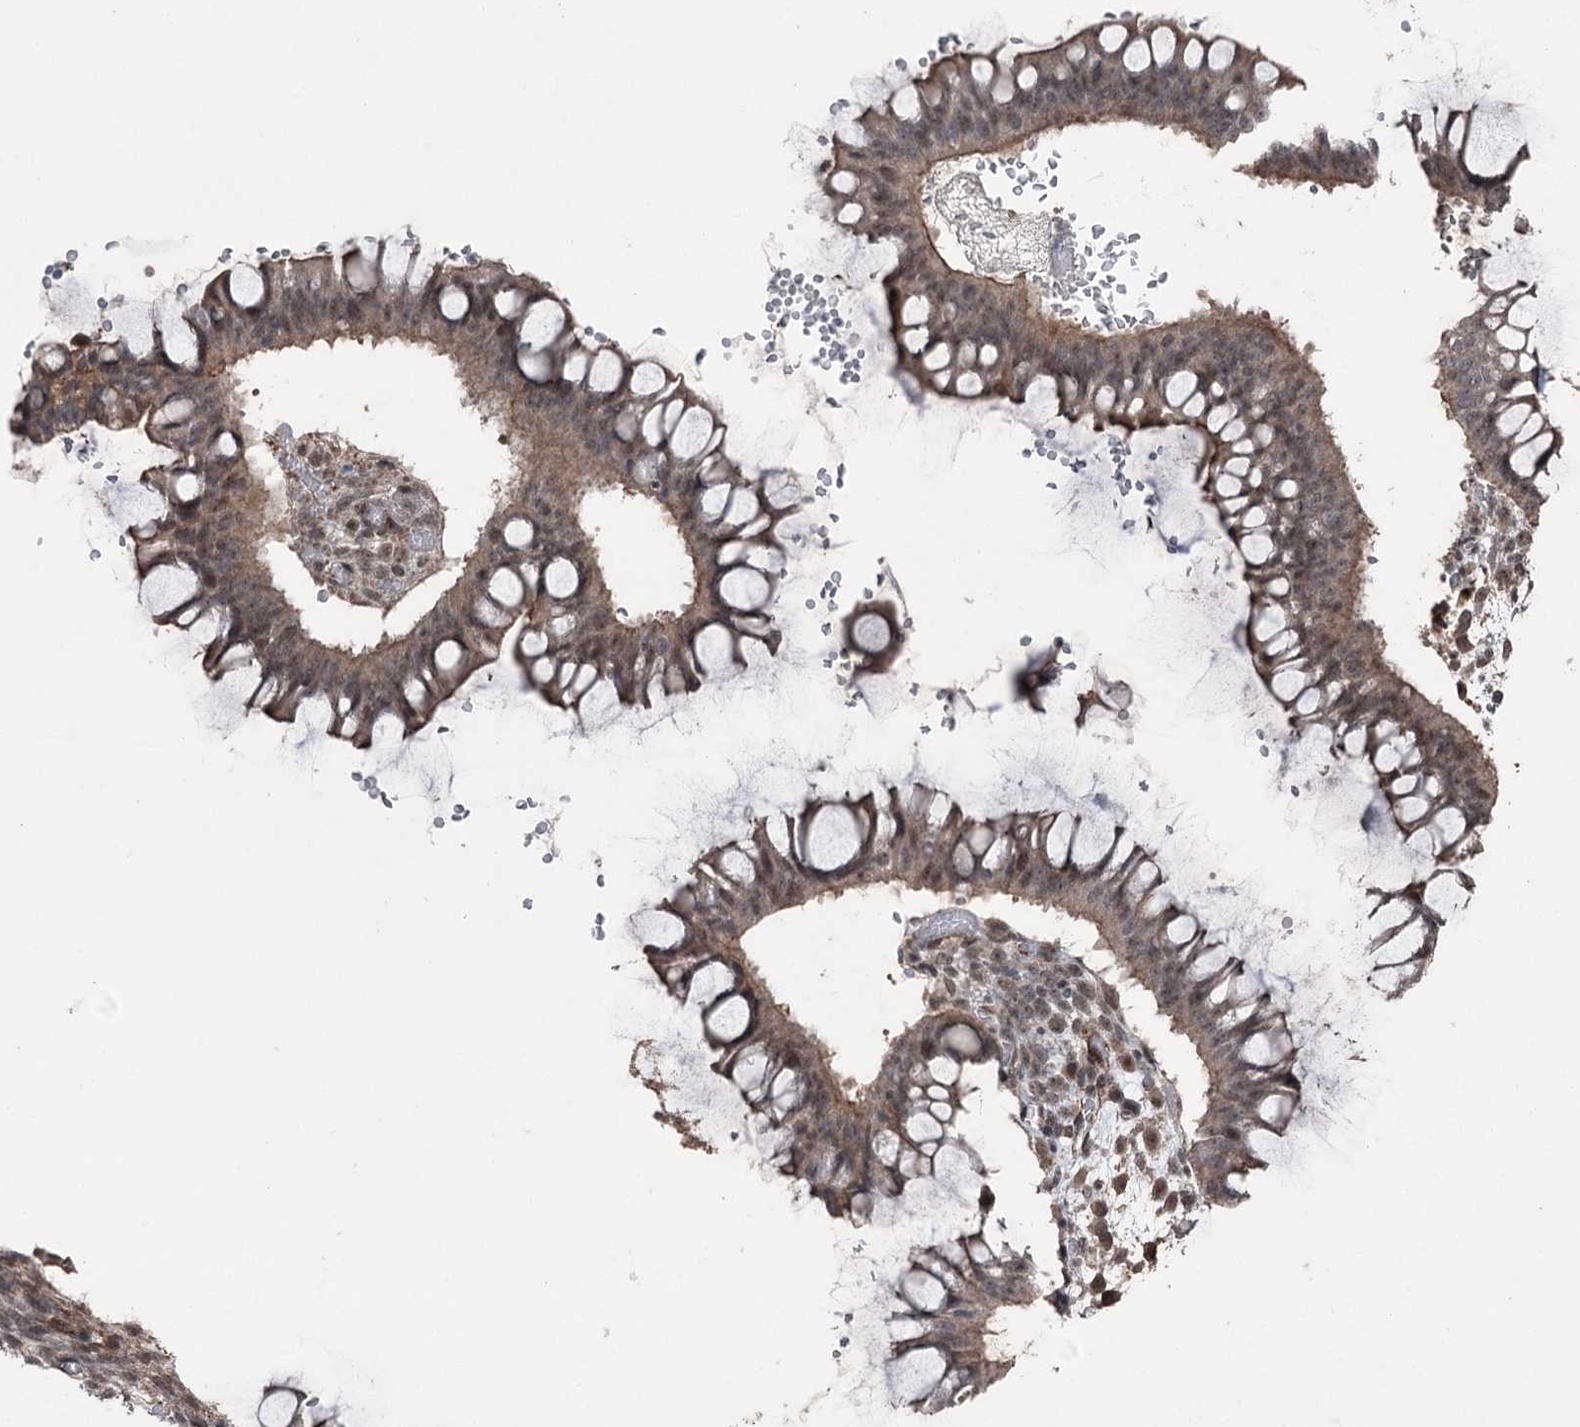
{"staining": {"intensity": "moderate", "quantity": "25%-75%", "location": "cytoplasmic/membranous,nuclear"}, "tissue": "ovarian cancer", "cell_type": "Tumor cells", "image_type": "cancer", "snomed": [{"axis": "morphology", "description": "Cystadenocarcinoma, mucinous, NOS"}, {"axis": "topography", "description": "Ovary"}], "caption": "Mucinous cystadenocarcinoma (ovarian) stained with a brown dye exhibits moderate cytoplasmic/membranous and nuclear positive positivity in about 25%-75% of tumor cells.", "gene": "CCDC82", "patient": {"sex": "female", "age": 73}}